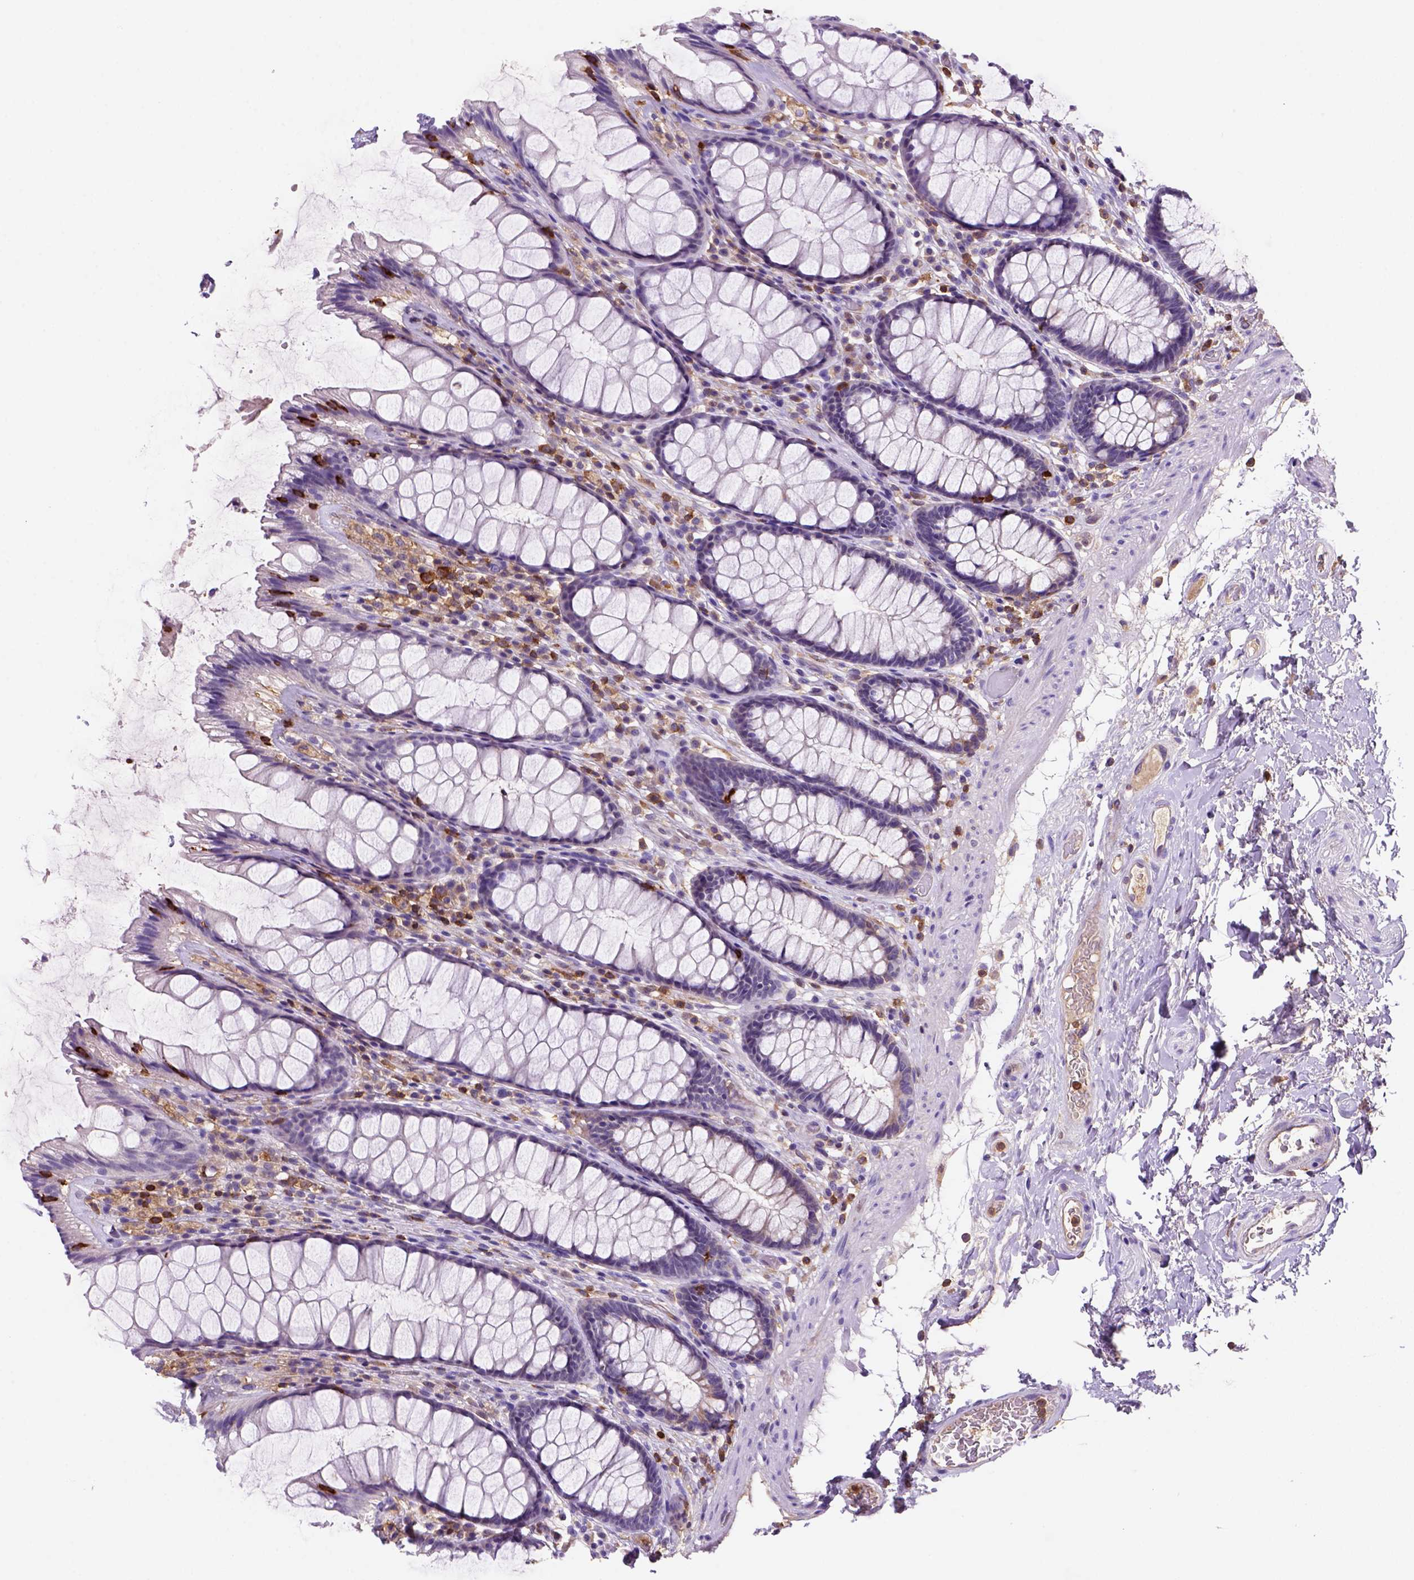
{"staining": {"intensity": "negative", "quantity": "none", "location": "none"}, "tissue": "rectum", "cell_type": "Glandular cells", "image_type": "normal", "snomed": [{"axis": "morphology", "description": "Normal tissue, NOS"}, {"axis": "topography", "description": "Rectum"}], "caption": "Immunohistochemistry of benign rectum reveals no positivity in glandular cells.", "gene": "INPP5D", "patient": {"sex": "male", "age": 72}}